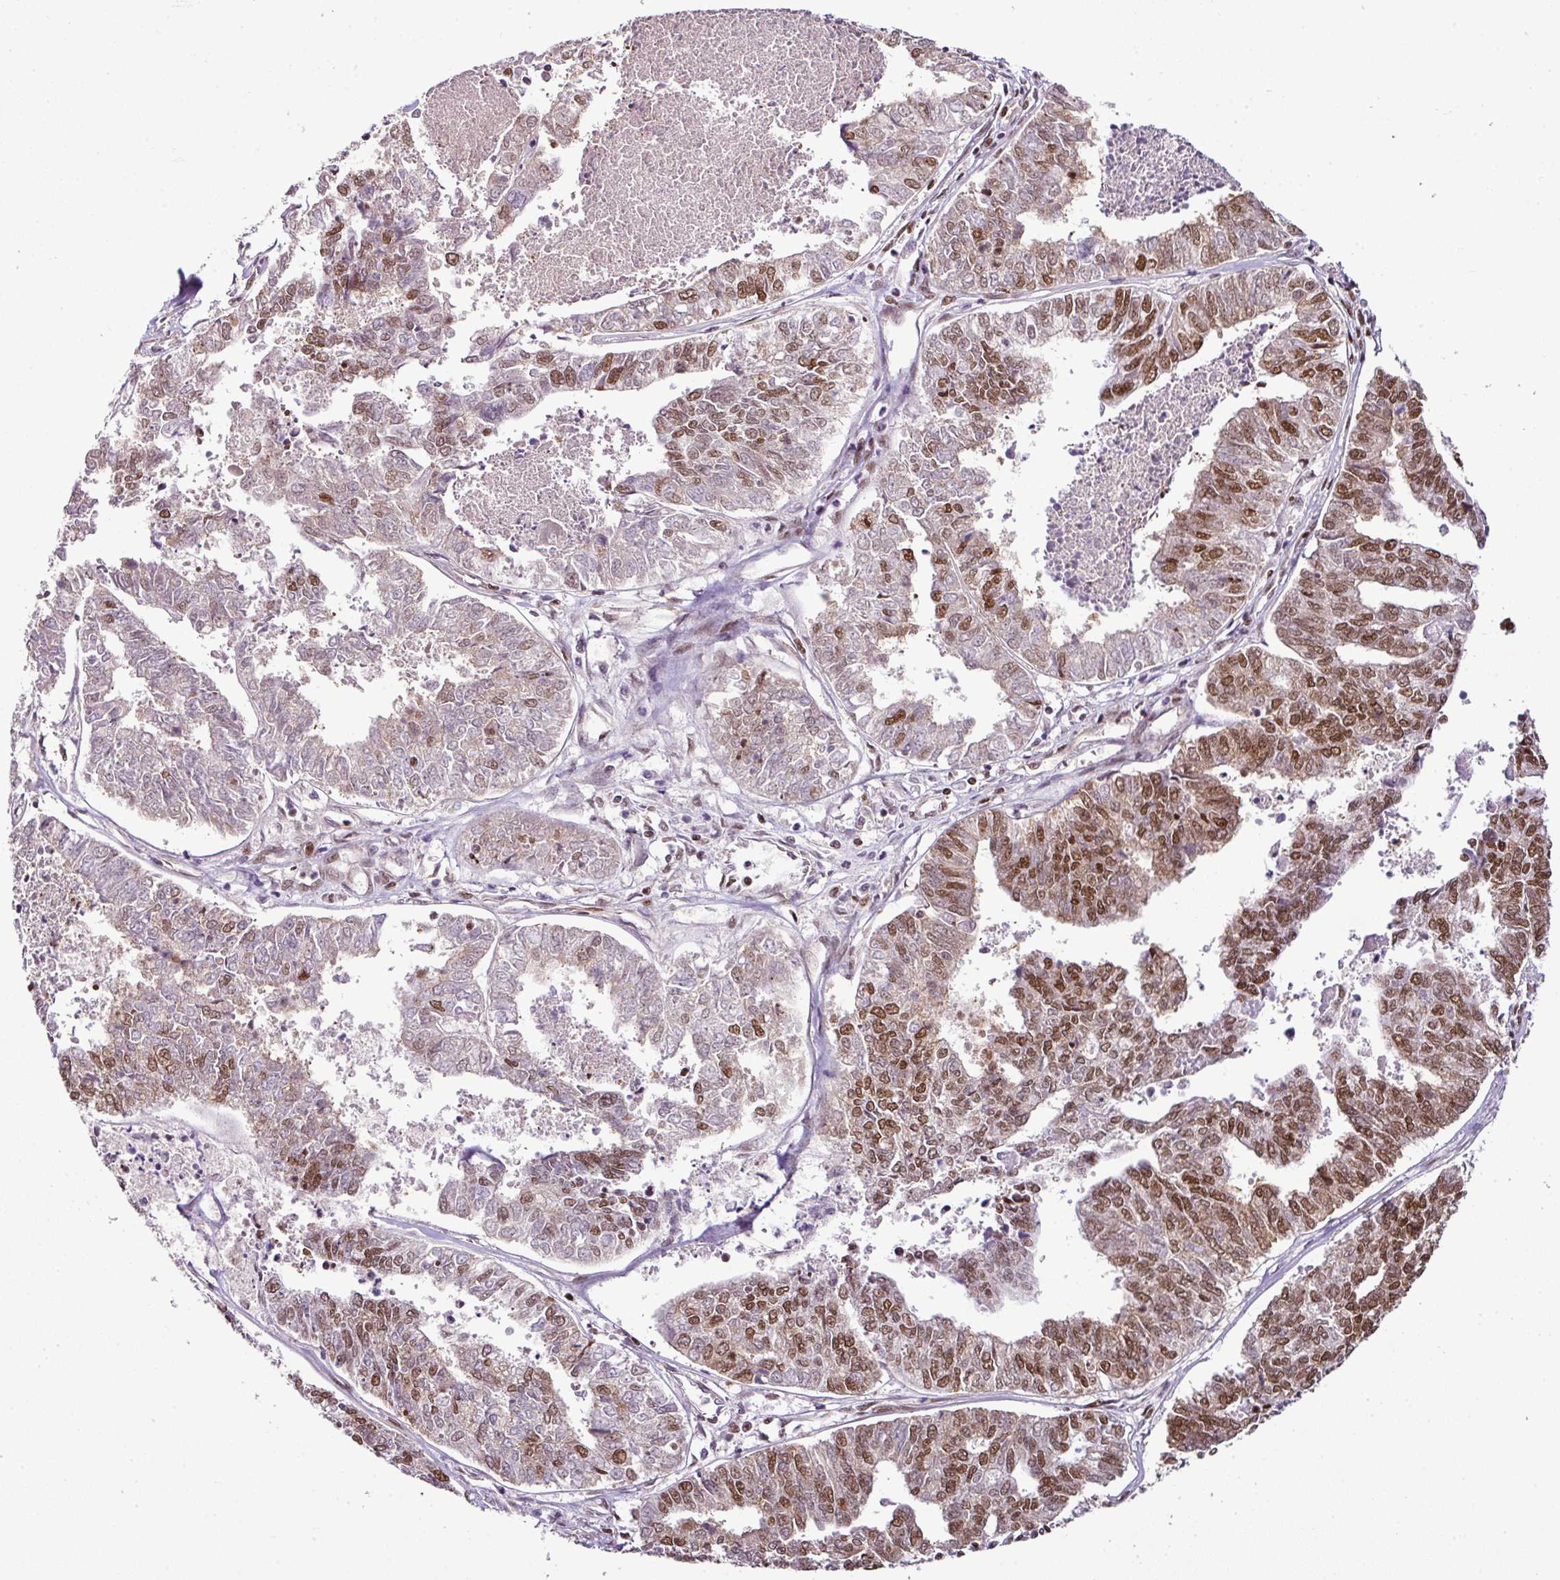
{"staining": {"intensity": "moderate", "quantity": ">75%", "location": "nuclear"}, "tissue": "endometrial cancer", "cell_type": "Tumor cells", "image_type": "cancer", "snomed": [{"axis": "morphology", "description": "Adenocarcinoma, NOS"}, {"axis": "topography", "description": "Endometrium"}], "caption": "Immunohistochemical staining of human endometrial cancer demonstrates medium levels of moderate nuclear protein staining in approximately >75% of tumor cells.", "gene": "PGAP4", "patient": {"sex": "female", "age": 73}}